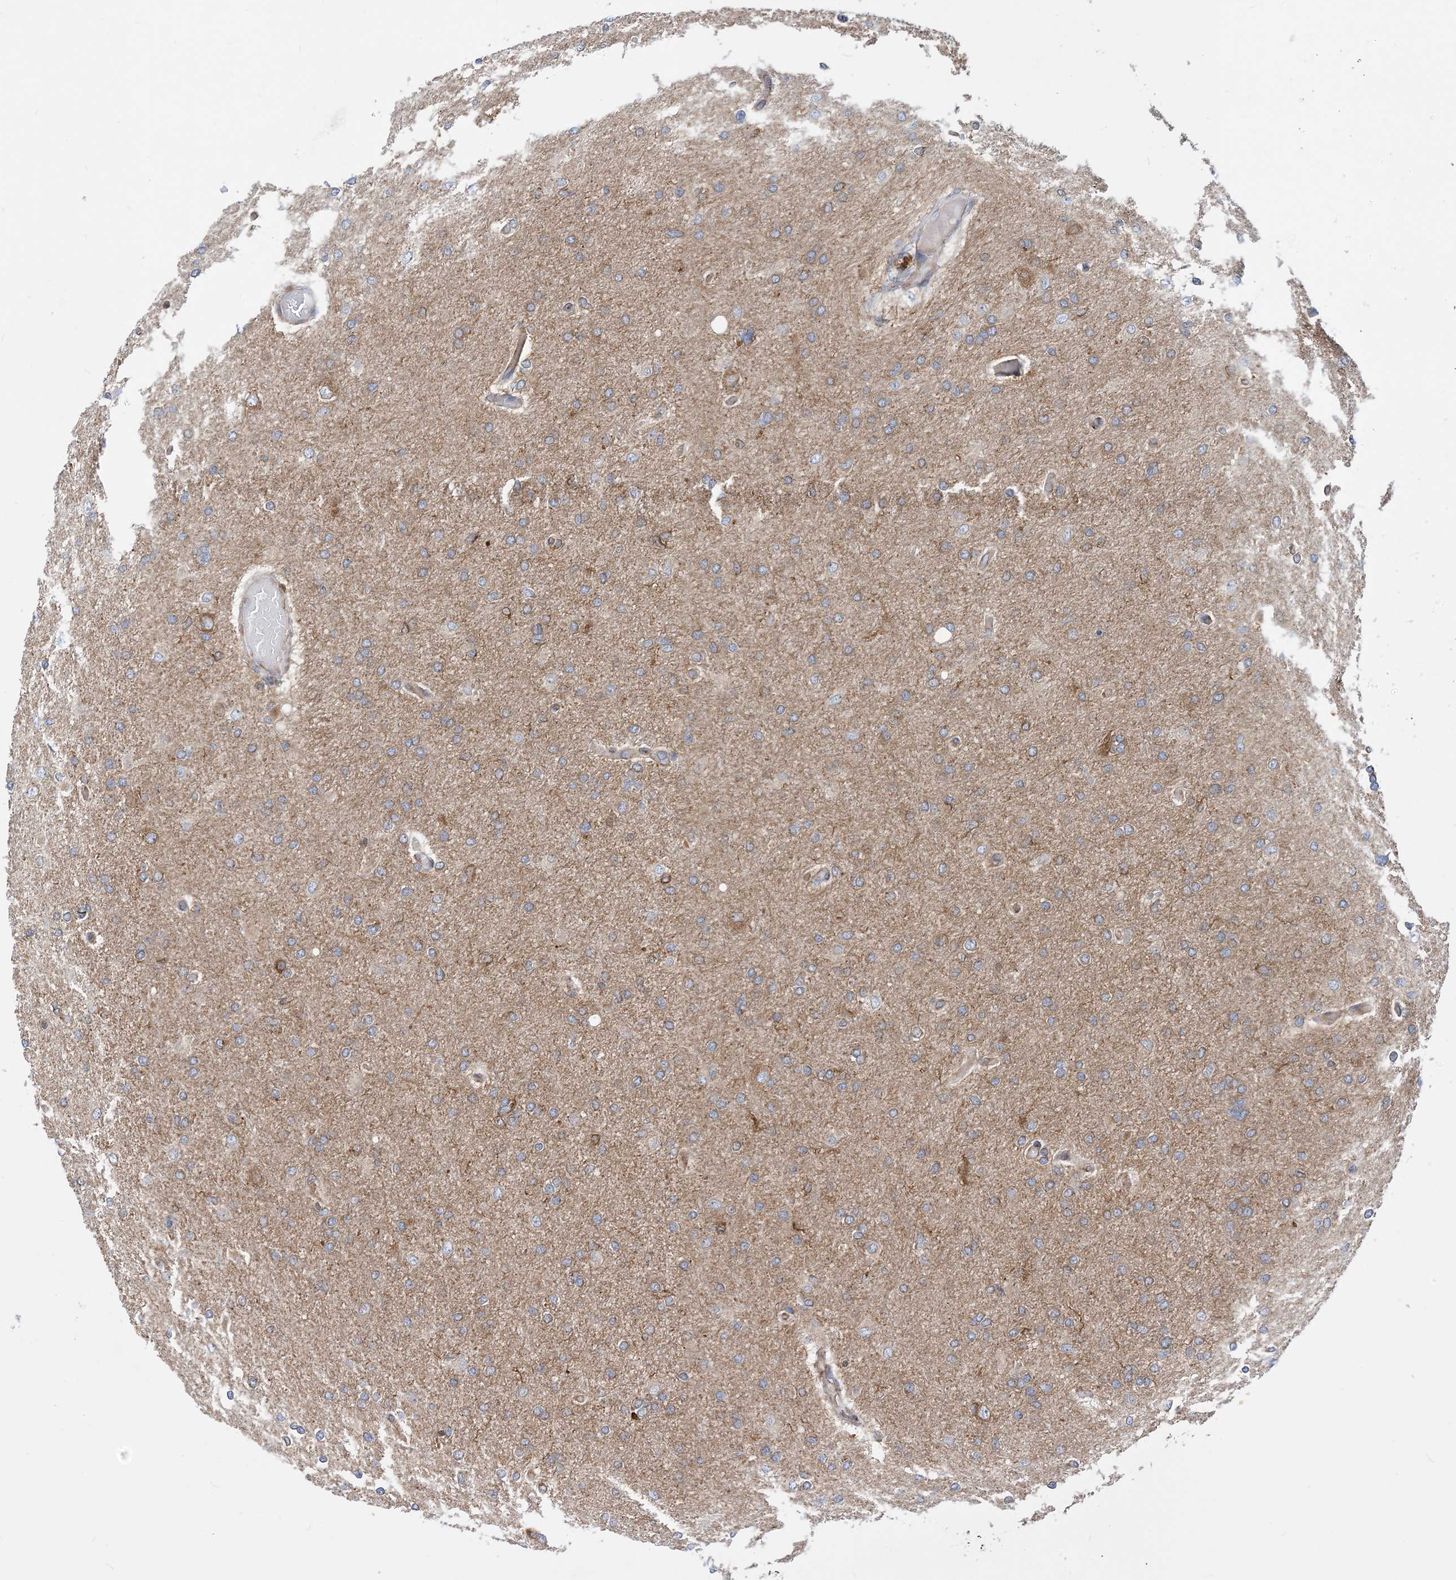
{"staining": {"intensity": "negative", "quantity": "none", "location": "none"}, "tissue": "glioma", "cell_type": "Tumor cells", "image_type": "cancer", "snomed": [{"axis": "morphology", "description": "Glioma, malignant, High grade"}, {"axis": "topography", "description": "Cerebral cortex"}], "caption": "This is a histopathology image of IHC staining of malignant glioma (high-grade), which shows no positivity in tumor cells. Brightfield microscopy of immunohistochemistry stained with DAB (3,3'-diaminobenzidine) (brown) and hematoxylin (blue), captured at high magnification.", "gene": "DYNC1LI1", "patient": {"sex": "female", "age": 36}}